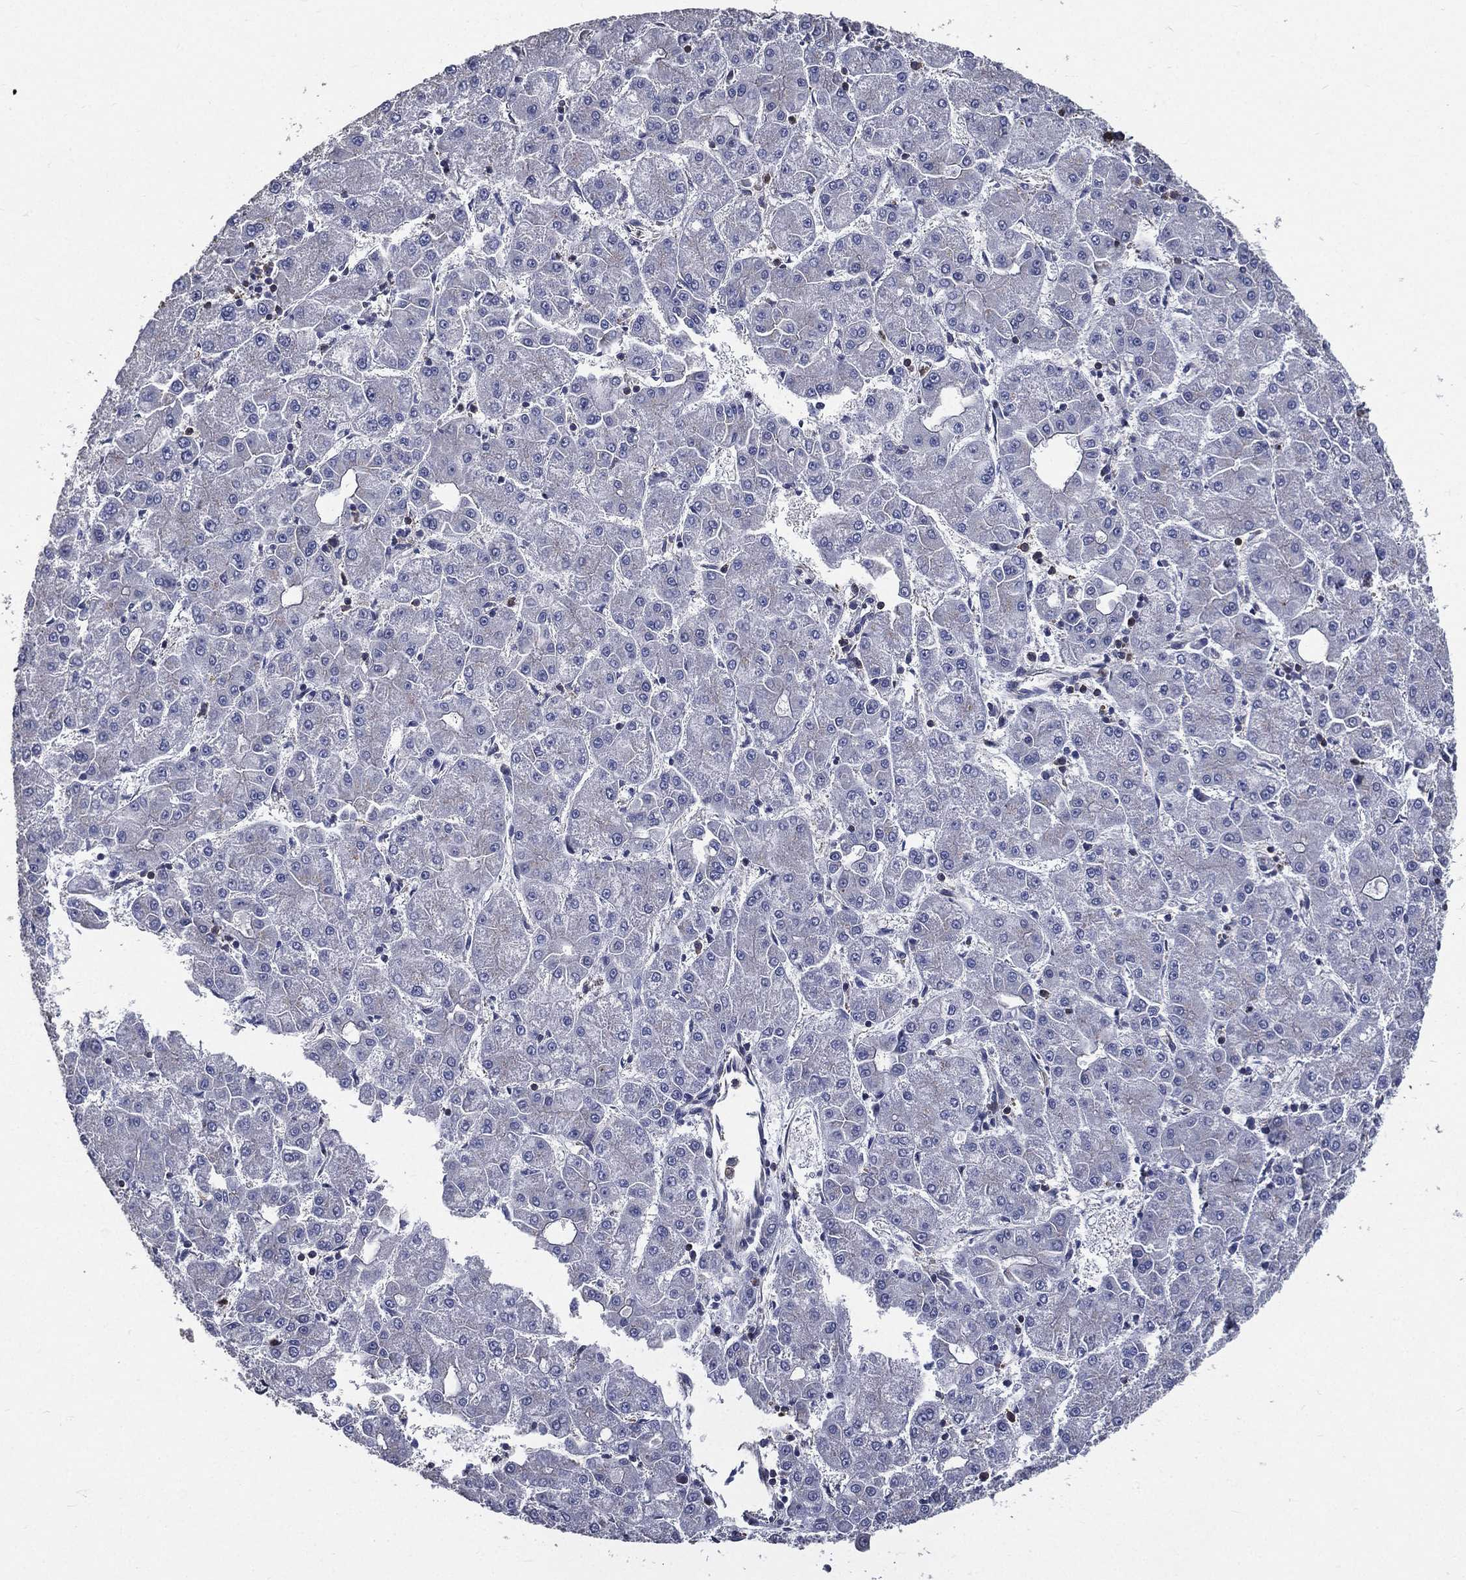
{"staining": {"intensity": "negative", "quantity": "none", "location": "none"}, "tissue": "liver cancer", "cell_type": "Tumor cells", "image_type": "cancer", "snomed": [{"axis": "morphology", "description": "Carcinoma, Hepatocellular, NOS"}, {"axis": "topography", "description": "Liver"}], "caption": "Tumor cells are negative for protein expression in human liver cancer.", "gene": "SERPINB2", "patient": {"sex": "male", "age": 73}}